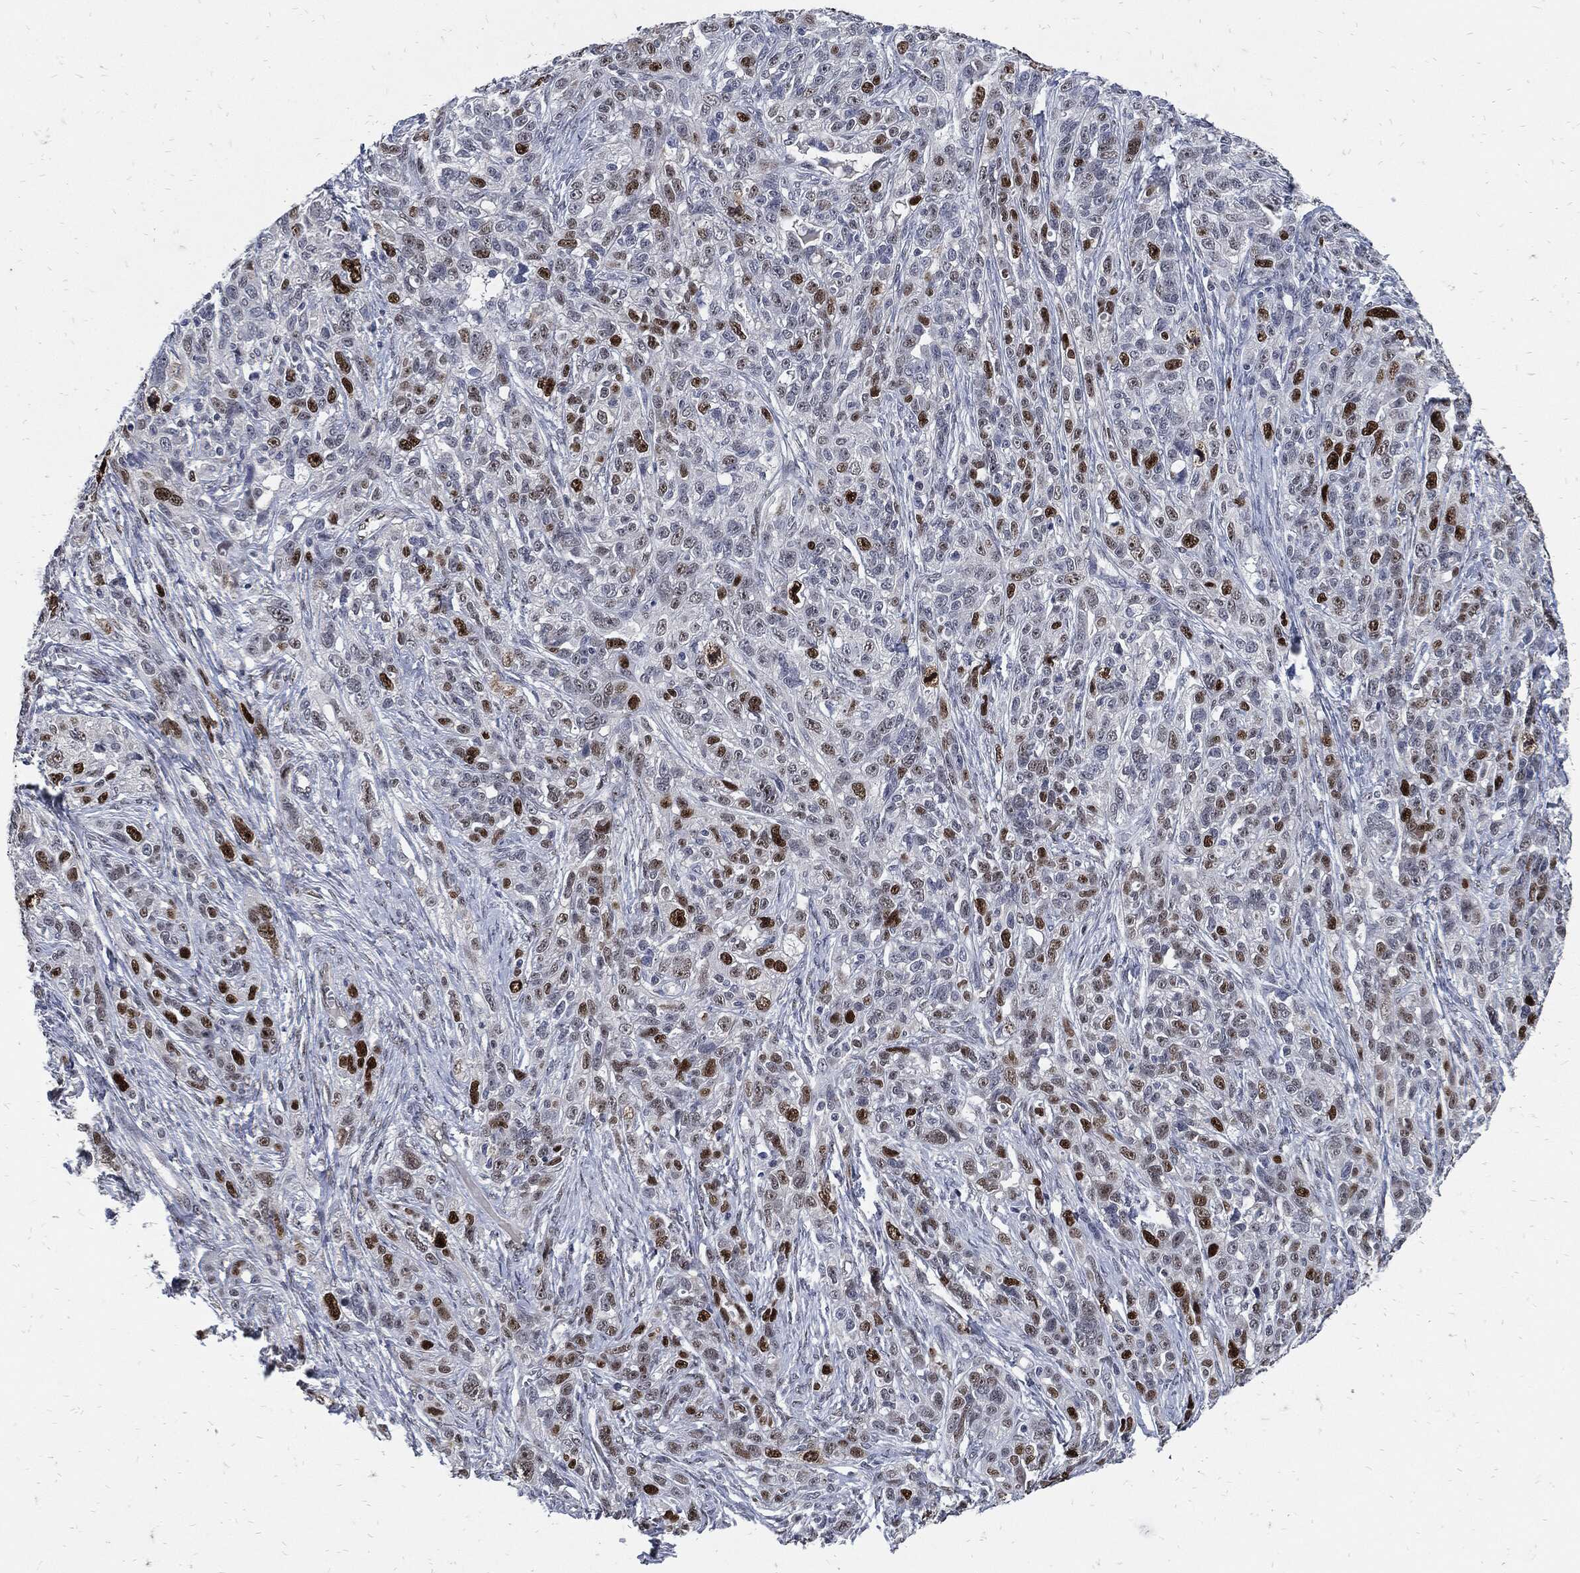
{"staining": {"intensity": "strong", "quantity": "<25%", "location": "nuclear"}, "tissue": "ovarian cancer", "cell_type": "Tumor cells", "image_type": "cancer", "snomed": [{"axis": "morphology", "description": "Cystadenocarcinoma, serous, NOS"}, {"axis": "topography", "description": "Ovary"}], "caption": "High-power microscopy captured an immunohistochemistry image of ovarian serous cystadenocarcinoma, revealing strong nuclear staining in about <25% of tumor cells. (Brightfield microscopy of DAB IHC at high magnification).", "gene": "NBN", "patient": {"sex": "female", "age": 71}}